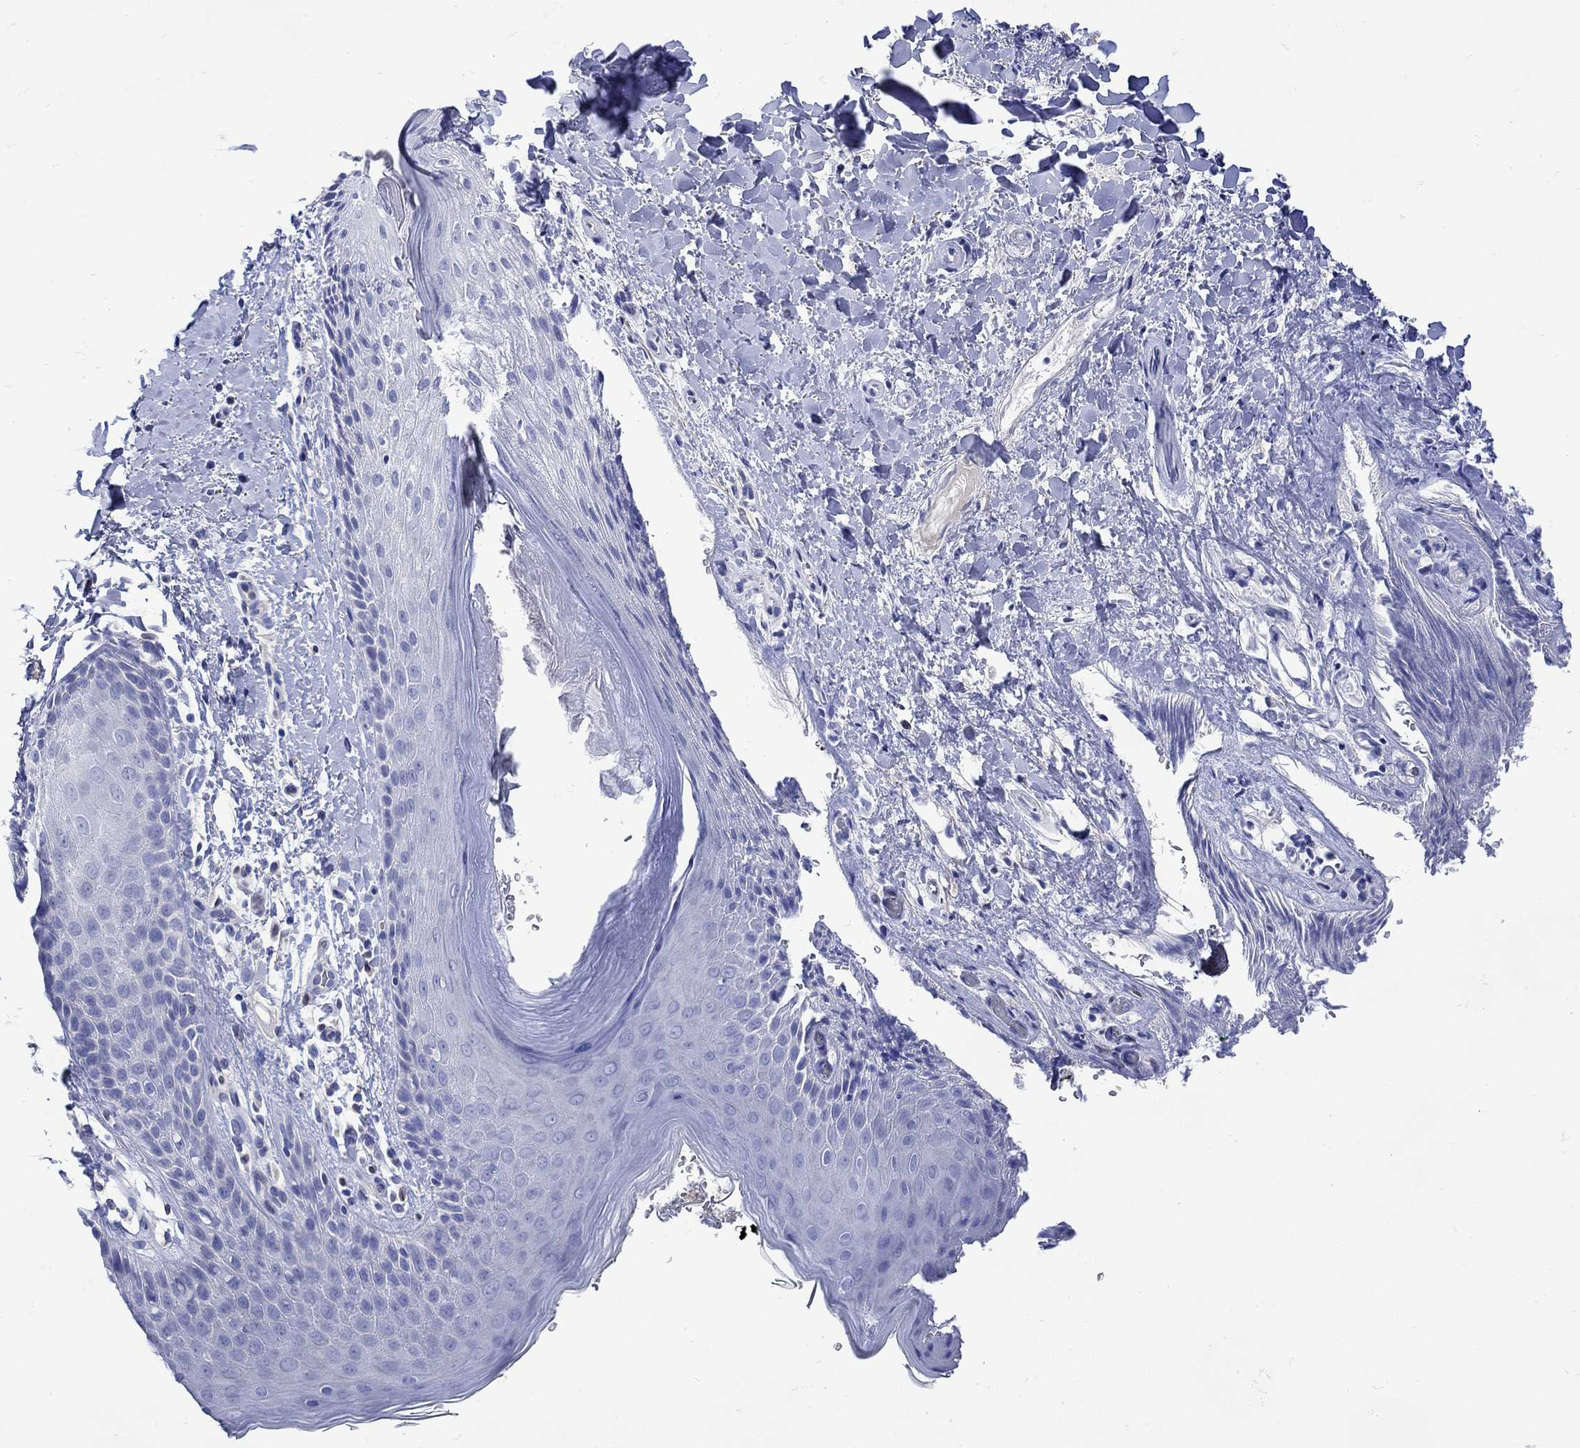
{"staining": {"intensity": "negative", "quantity": "none", "location": "none"}, "tissue": "skin", "cell_type": "Epidermal cells", "image_type": "normal", "snomed": [{"axis": "morphology", "description": "Normal tissue, NOS"}, {"axis": "topography", "description": "Anal"}], "caption": "Epidermal cells are negative for brown protein staining in benign skin. (IHC, brightfield microscopy, high magnification).", "gene": "ANKMY1", "patient": {"sex": "male", "age": 36}}